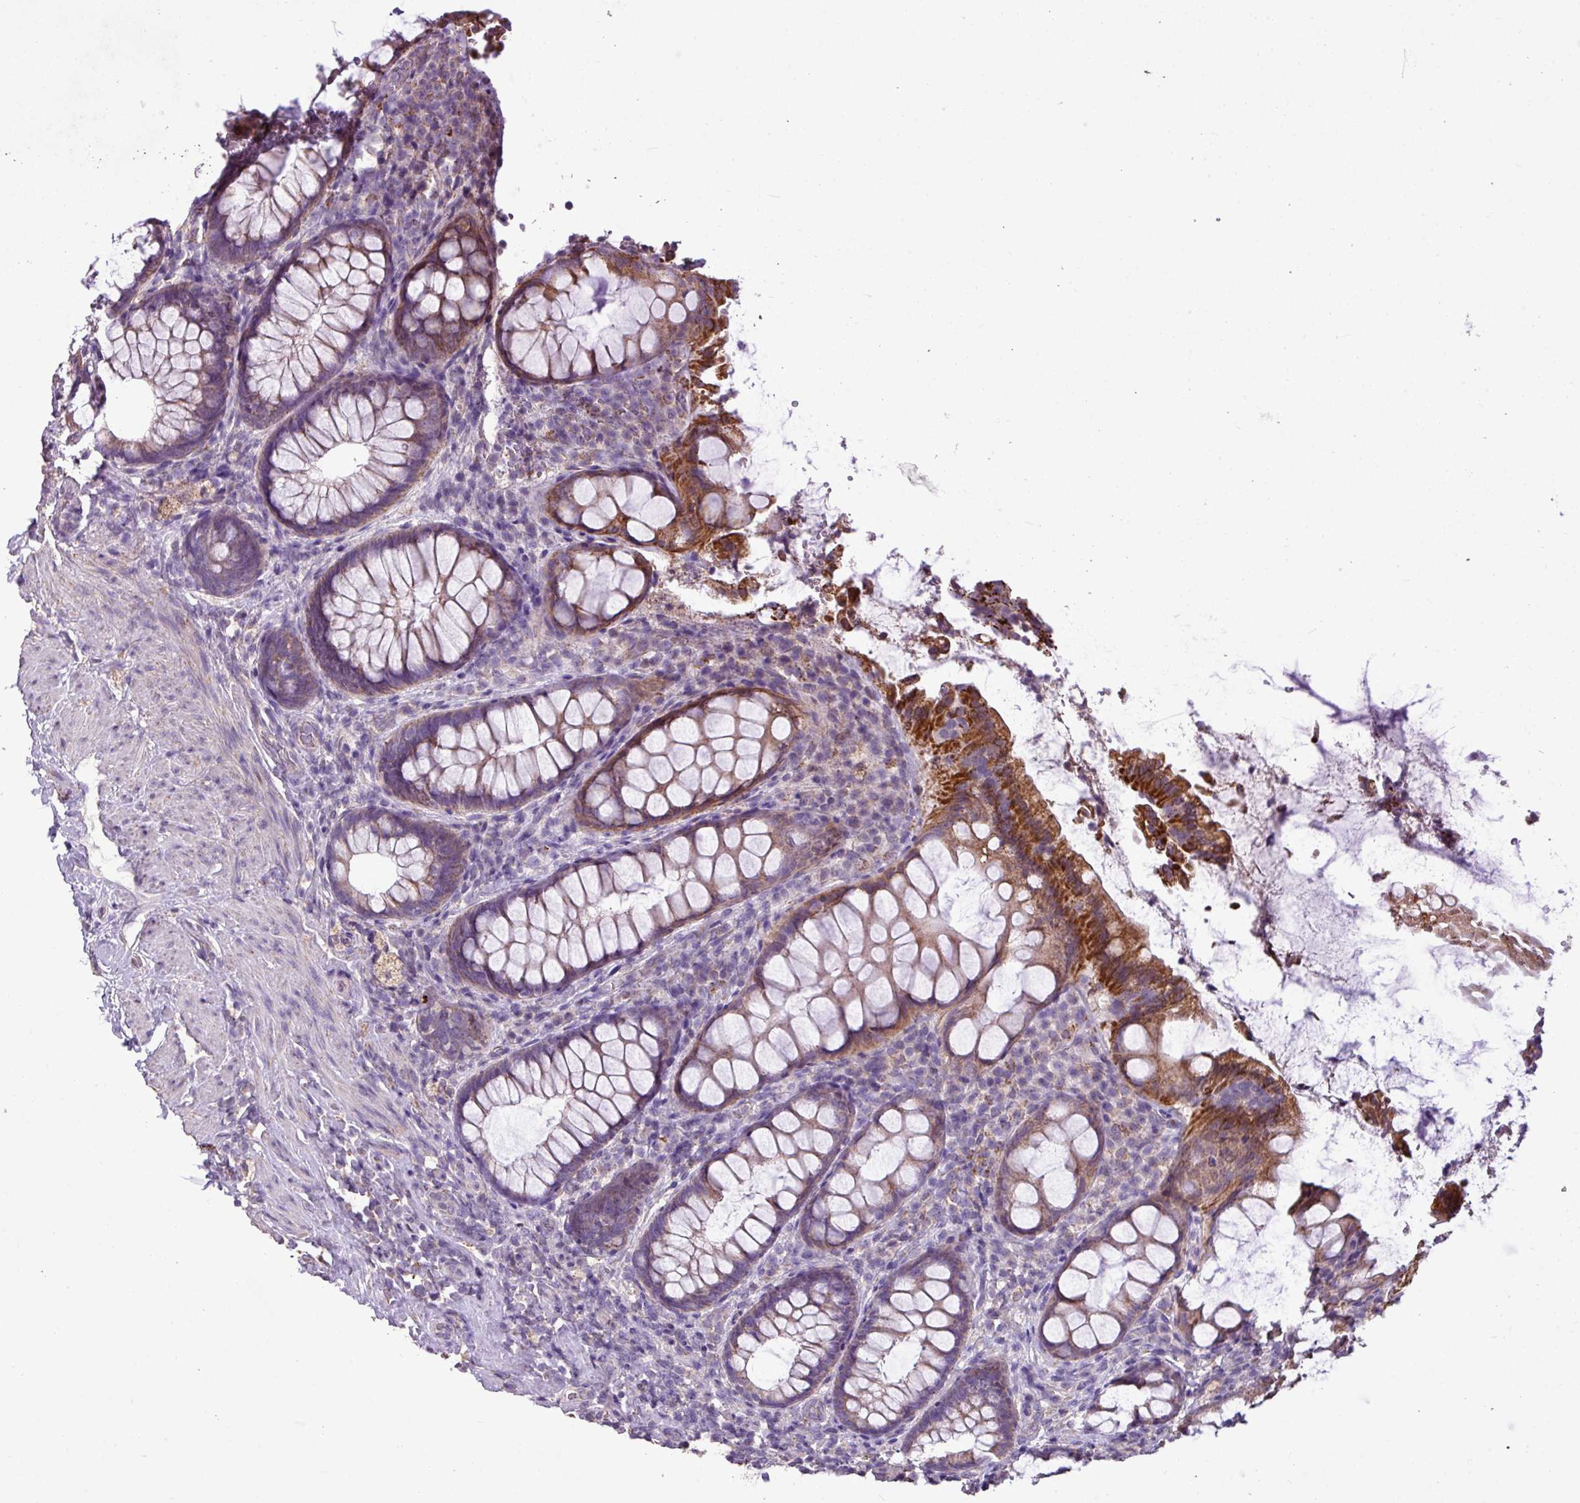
{"staining": {"intensity": "strong", "quantity": "<25%", "location": "cytoplasmic/membranous"}, "tissue": "rectum", "cell_type": "Glandular cells", "image_type": "normal", "snomed": [{"axis": "morphology", "description": "Normal tissue, NOS"}, {"axis": "topography", "description": "Rectum"}, {"axis": "topography", "description": "Peripheral nerve tissue"}], "caption": "Protein expression analysis of benign human rectum reveals strong cytoplasmic/membranous staining in about <25% of glandular cells.", "gene": "ALDH2", "patient": {"sex": "female", "age": 69}}